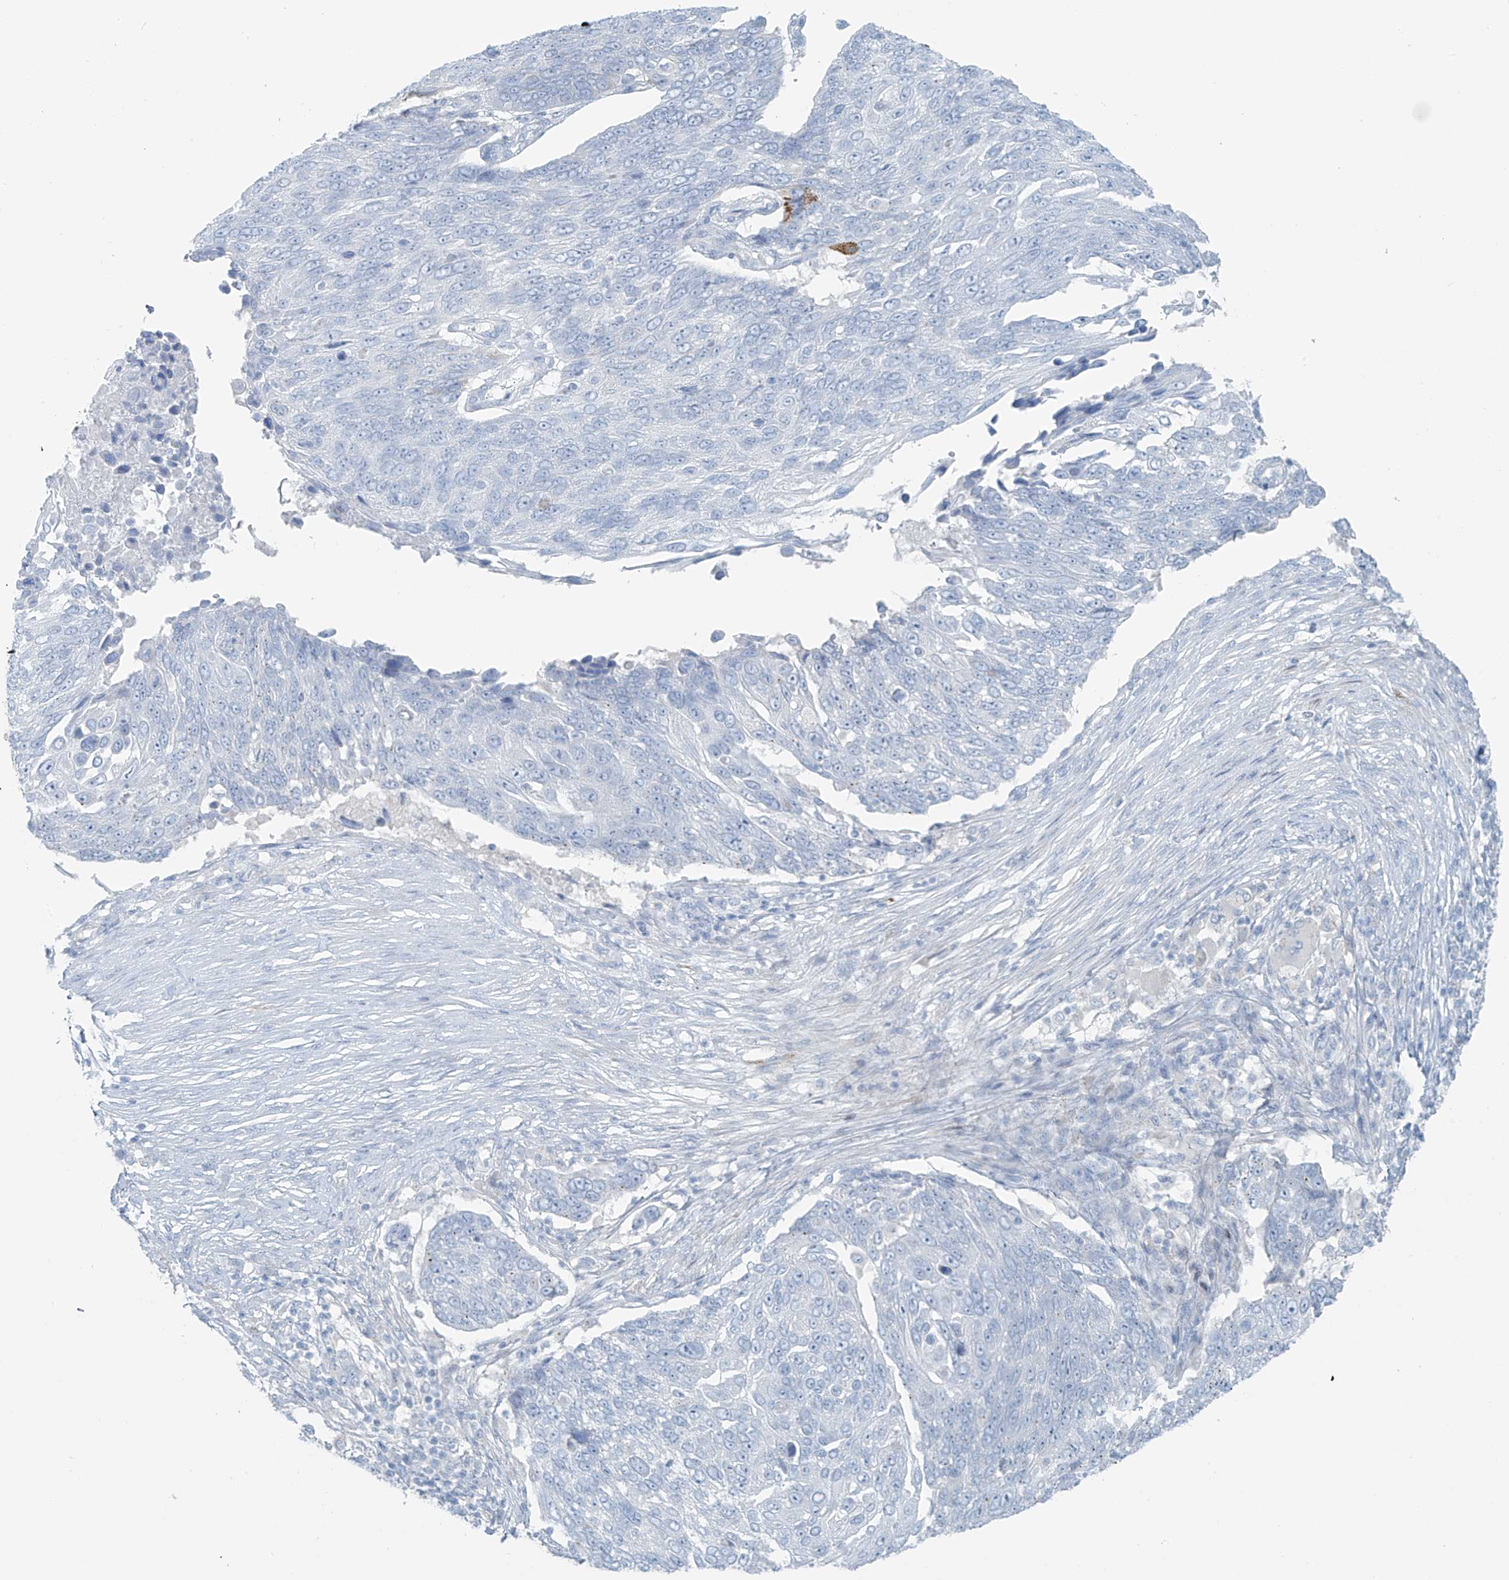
{"staining": {"intensity": "negative", "quantity": "none", "location": "none"}, "tissue": "lung cancer", "cell_type": "Tumor cells", "image_type": "cancer", "snomed": [{"axis": "morphology", "description": "Squamous cell carcinoma, NOS"}, {"axis": "topography", "description": "Lung"}], "caption": "An immunohistochemistry (IHC) photomicrograph of lung cancer (squamous cell carcinoma) is shown. There is no staining in tumor cells of lung cancer (squamous cell carcinoma).", "gene": "SLC25A43", "patient": {"sex": "male", "age": 66}}